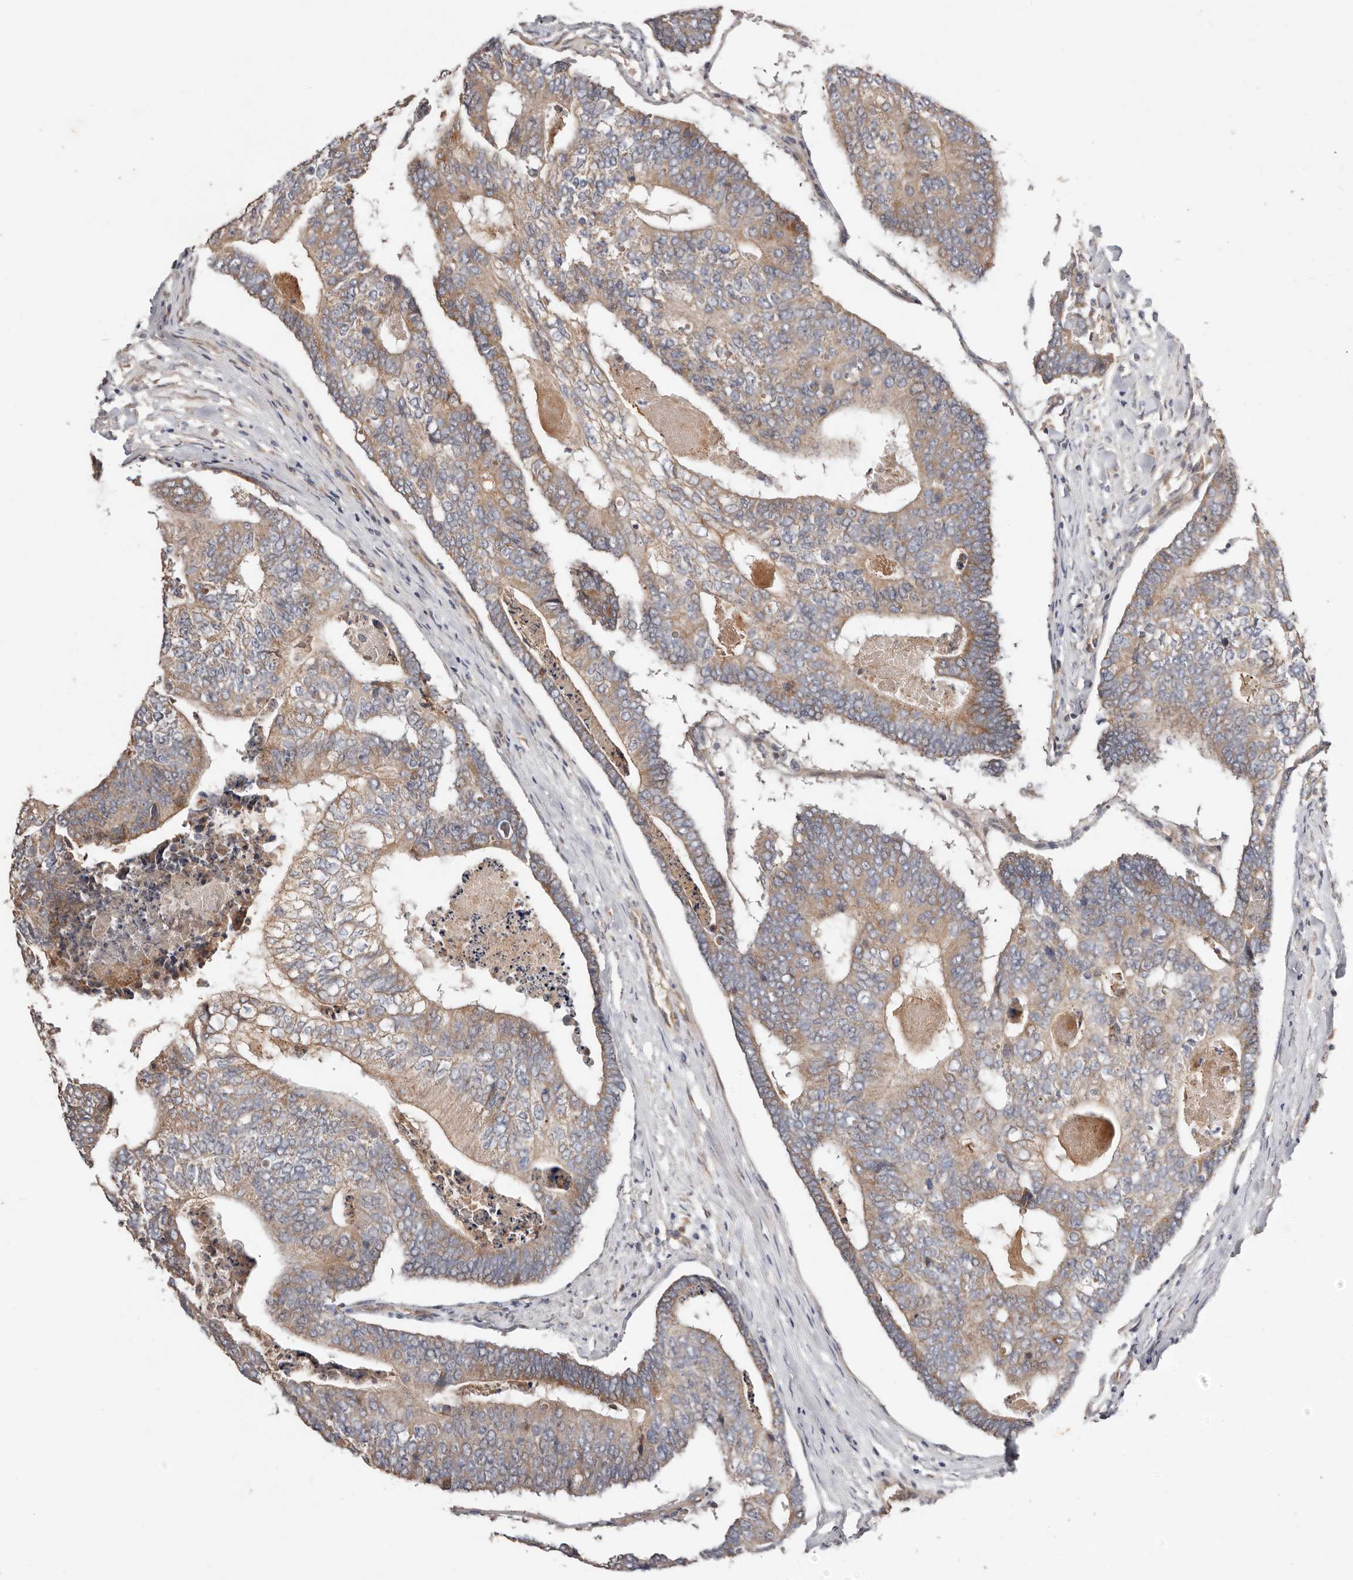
{"staining": {"intensity": "moderate", "quantity": "25%-75%", "location": "cytoplasmic/membranous"}, "tissue": "colorectal cancer", "cell_type": "Tumor cells", "image_type": "cancer", "snomed": [{"axis": "morphology", "description": "Adenocarcinoma, NOS"}, {"axis": "topography", "description": "Colon"}], "caption": "A photomicrograph of human colorectal cancer (adenocarcinoma) stained for a protein reveals moderate cytoplasmic/membranous brown staining in tumor cells. The staining was performed using DAB, with brown indicating positive protein expression. Nuclei are stained blue with hematoxylin.", "gene": "MACF1", "patient": {"sex": "female", "age": 67}}